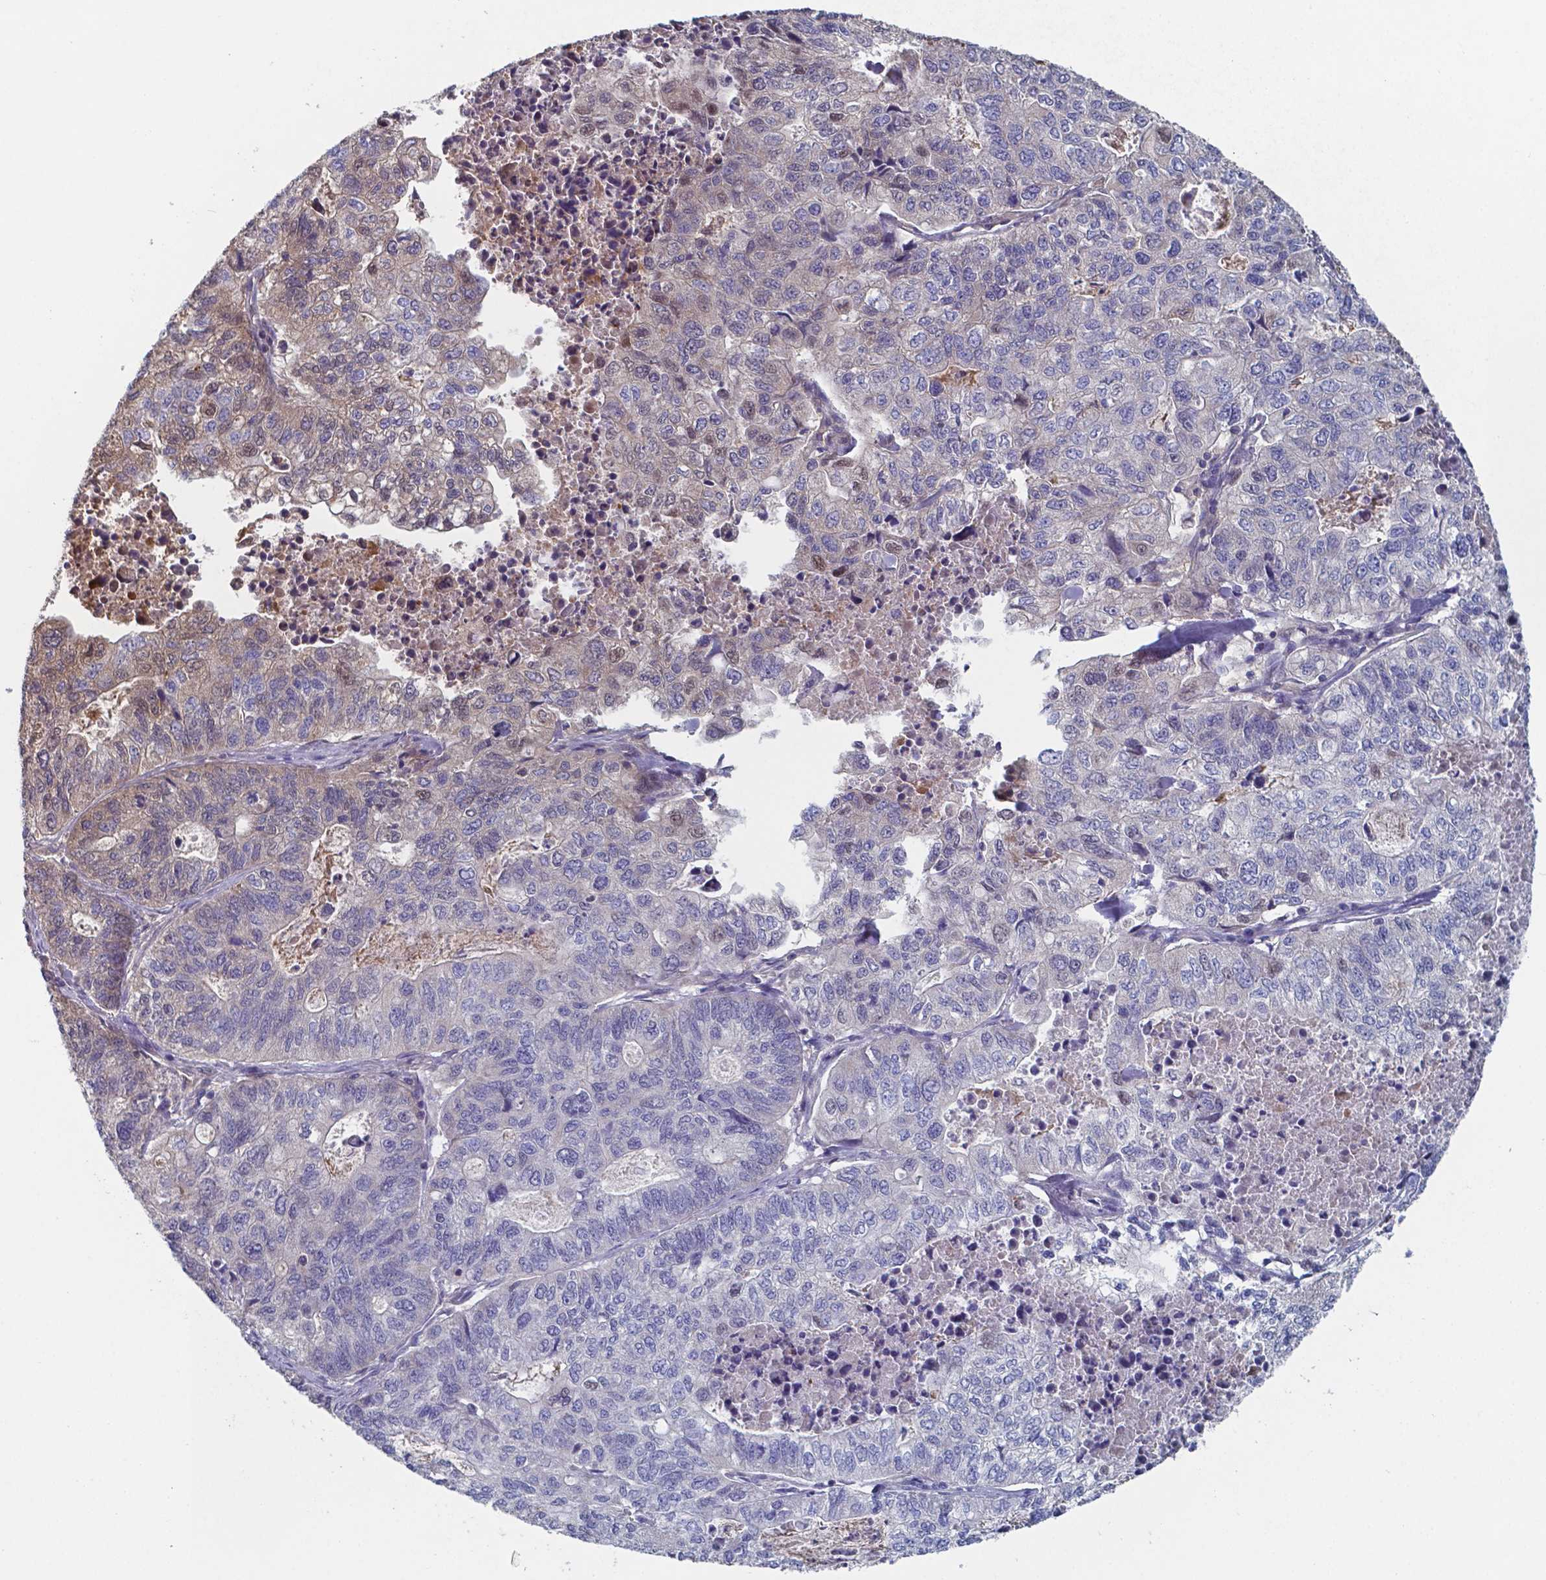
{"staining": {"intensity": "negative", "quantity": "none", "location": "none"}, "tissue": "stomach cancer", "cell_type": "Tumor cells", "image_type": "cancer", "snomed": [{"axis": "morphology", "description": "Adenocarcinoma, NOS"}, {"axis": "topography", "description": "Stomach, upper"}], "caption": "A high-resolution image shows immunohistochemistry (IHC) staining of adenocarcinoma (stomach), which reveals no significant staining in tumor cells.", "gene": "BTBD17", "patient": {"sex": "female", "age": 67}}